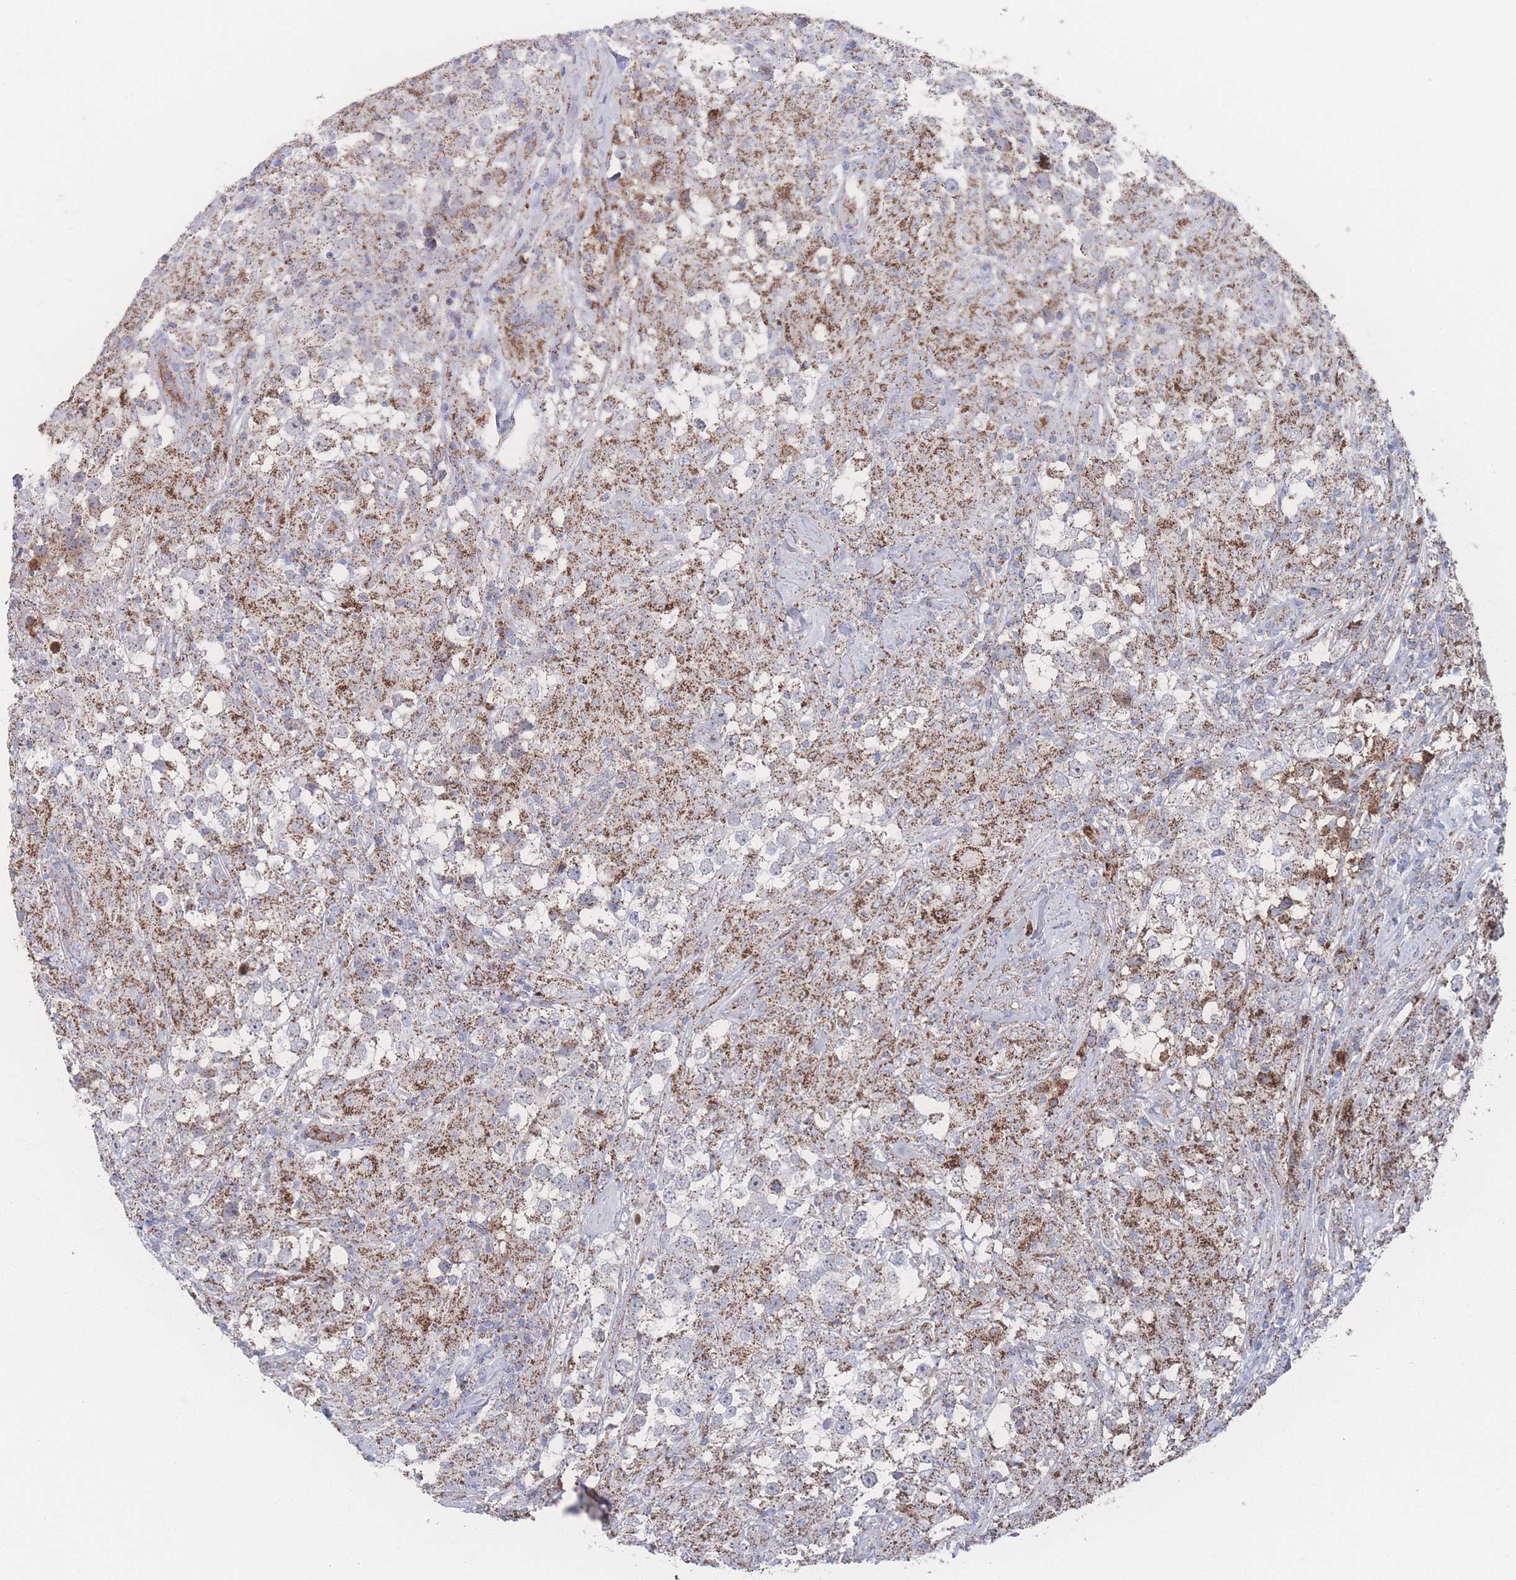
{"staining": {"intensity": "moderate", "quantity": ">75%", "location": "cytoplasmic/membranous"}, "tissue": "testis cancer", "cell_type": "Tumor cells", "image_type": "cancer", "snomed": [{"axis": "morphology", "description": "Seminoma, NOS"}, {"axis": "topography", "description": "Testis"}], "caption": "Seminoma (testis) stained with DAB immunohistochemistry displays medium levels of moderate cytoplasmic/membranous staining in approximately >75% of tumor cells. The staining is performed using DAB brown chromogen to label protein expression. The nuclei are counter-stained blue using hematoxylin.", "gene": "PEX14", "patient": {"sex": "male", "age": 46}}